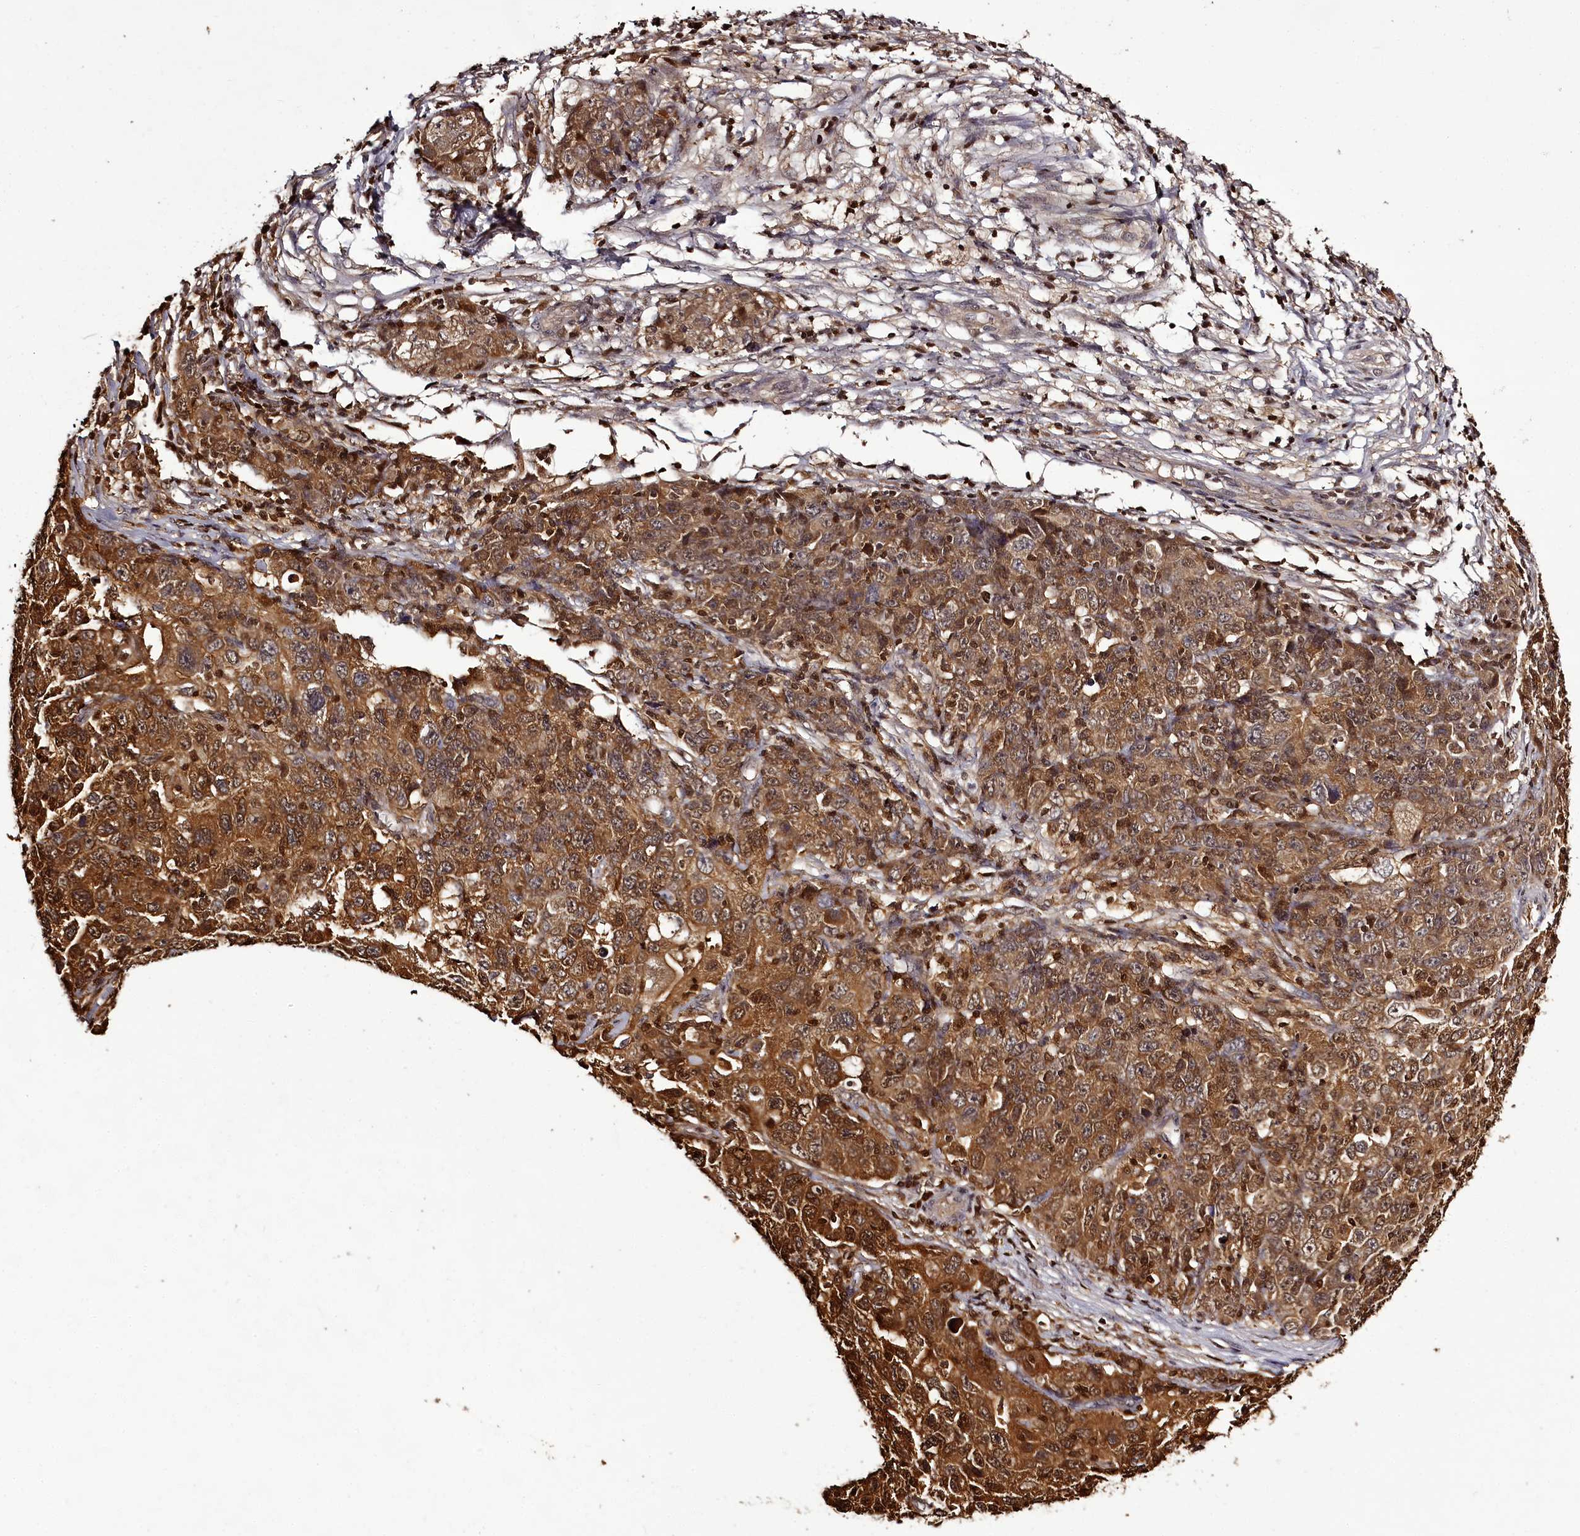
{"staining": {"intensity": "moderate", "quantity": ">75%", "location": "cytoplasmic/membranous,nuclear"}, "tissue": "ovarian cancer", "cell_type": "Tumor cells", "image_type": "cancer", "snomed": [{"axis": "morphology", "description": "Carcinoma, endometroid"}, {"axis": "topography", "description": "Ovary"}], "caption": "Tumor cells exhibit medium levels of moderate cytoplasmic/membranous and nuclear staining in approximately >75% of cells in ovarian endometroid carcinoma.", "gene": "NPRL2", "patient": {"sex": "female", "age": 42}}